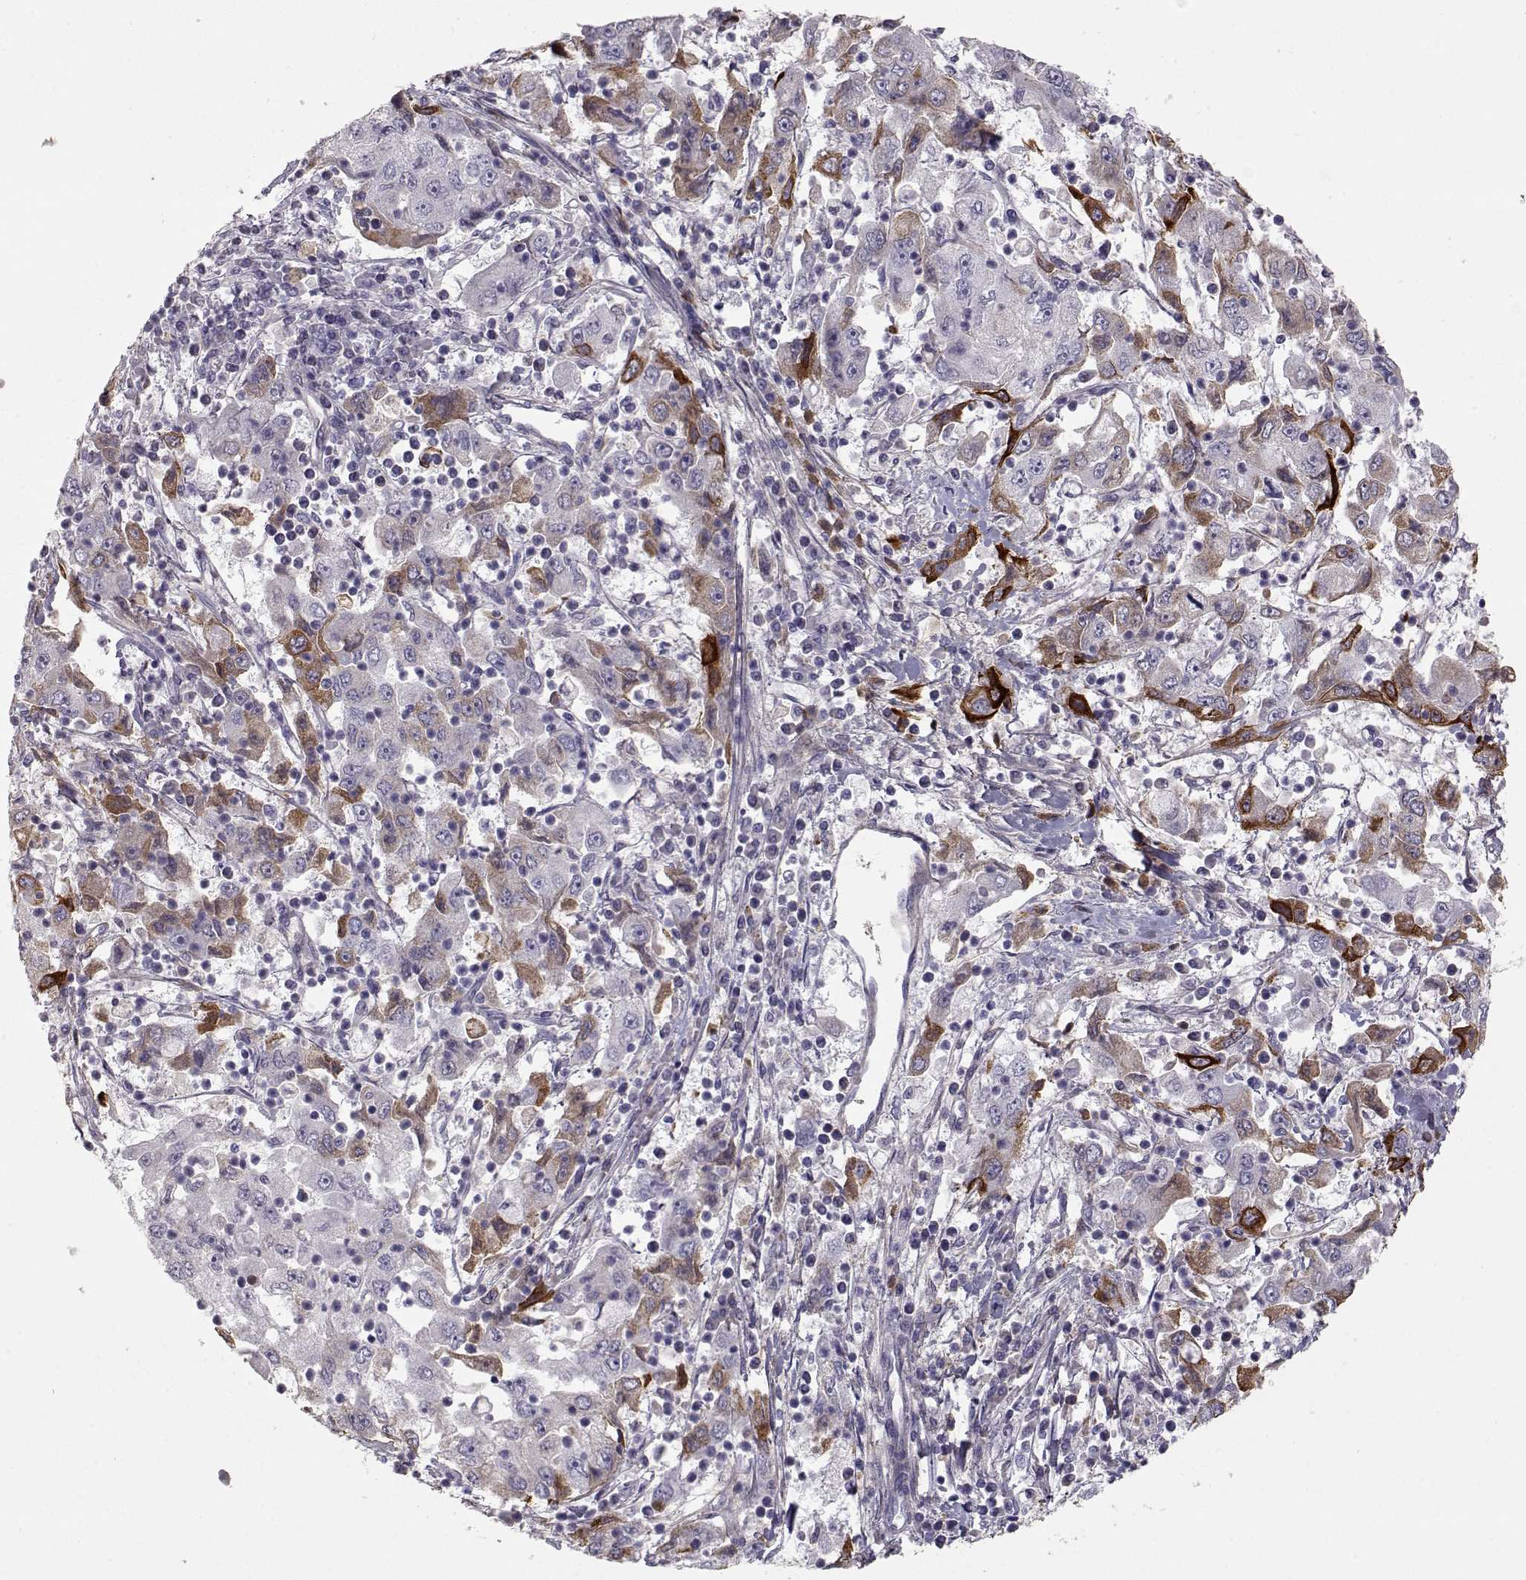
{"staining": {"intensity": "strong", "quantity": "<25%", "location": "cytoplasmic/membranous"}, "tissue": "cervical cancer", "cell_type": "Tumor cells", "image_type": "cancer", "snomed": [{"axis": "morphology", "description": "Squamous cell carcinoma, NOS"}, {"axis": "topography", "description": "Cervix"}], "caption": "IHC staining of cervical squamous cell carcinoma, which reveals medium levels of strong cytoplasmic/membranous positivity in approximately <25% of tumor cells indicating strong cytoplasmic/membranous protein staining. The staining was performed using DAB (brown) for protein detection and nuclei were counterstained in hematoxylin (blue).", "gene": "LAMB3", "patient": {"sex": "female", "age": 36}}